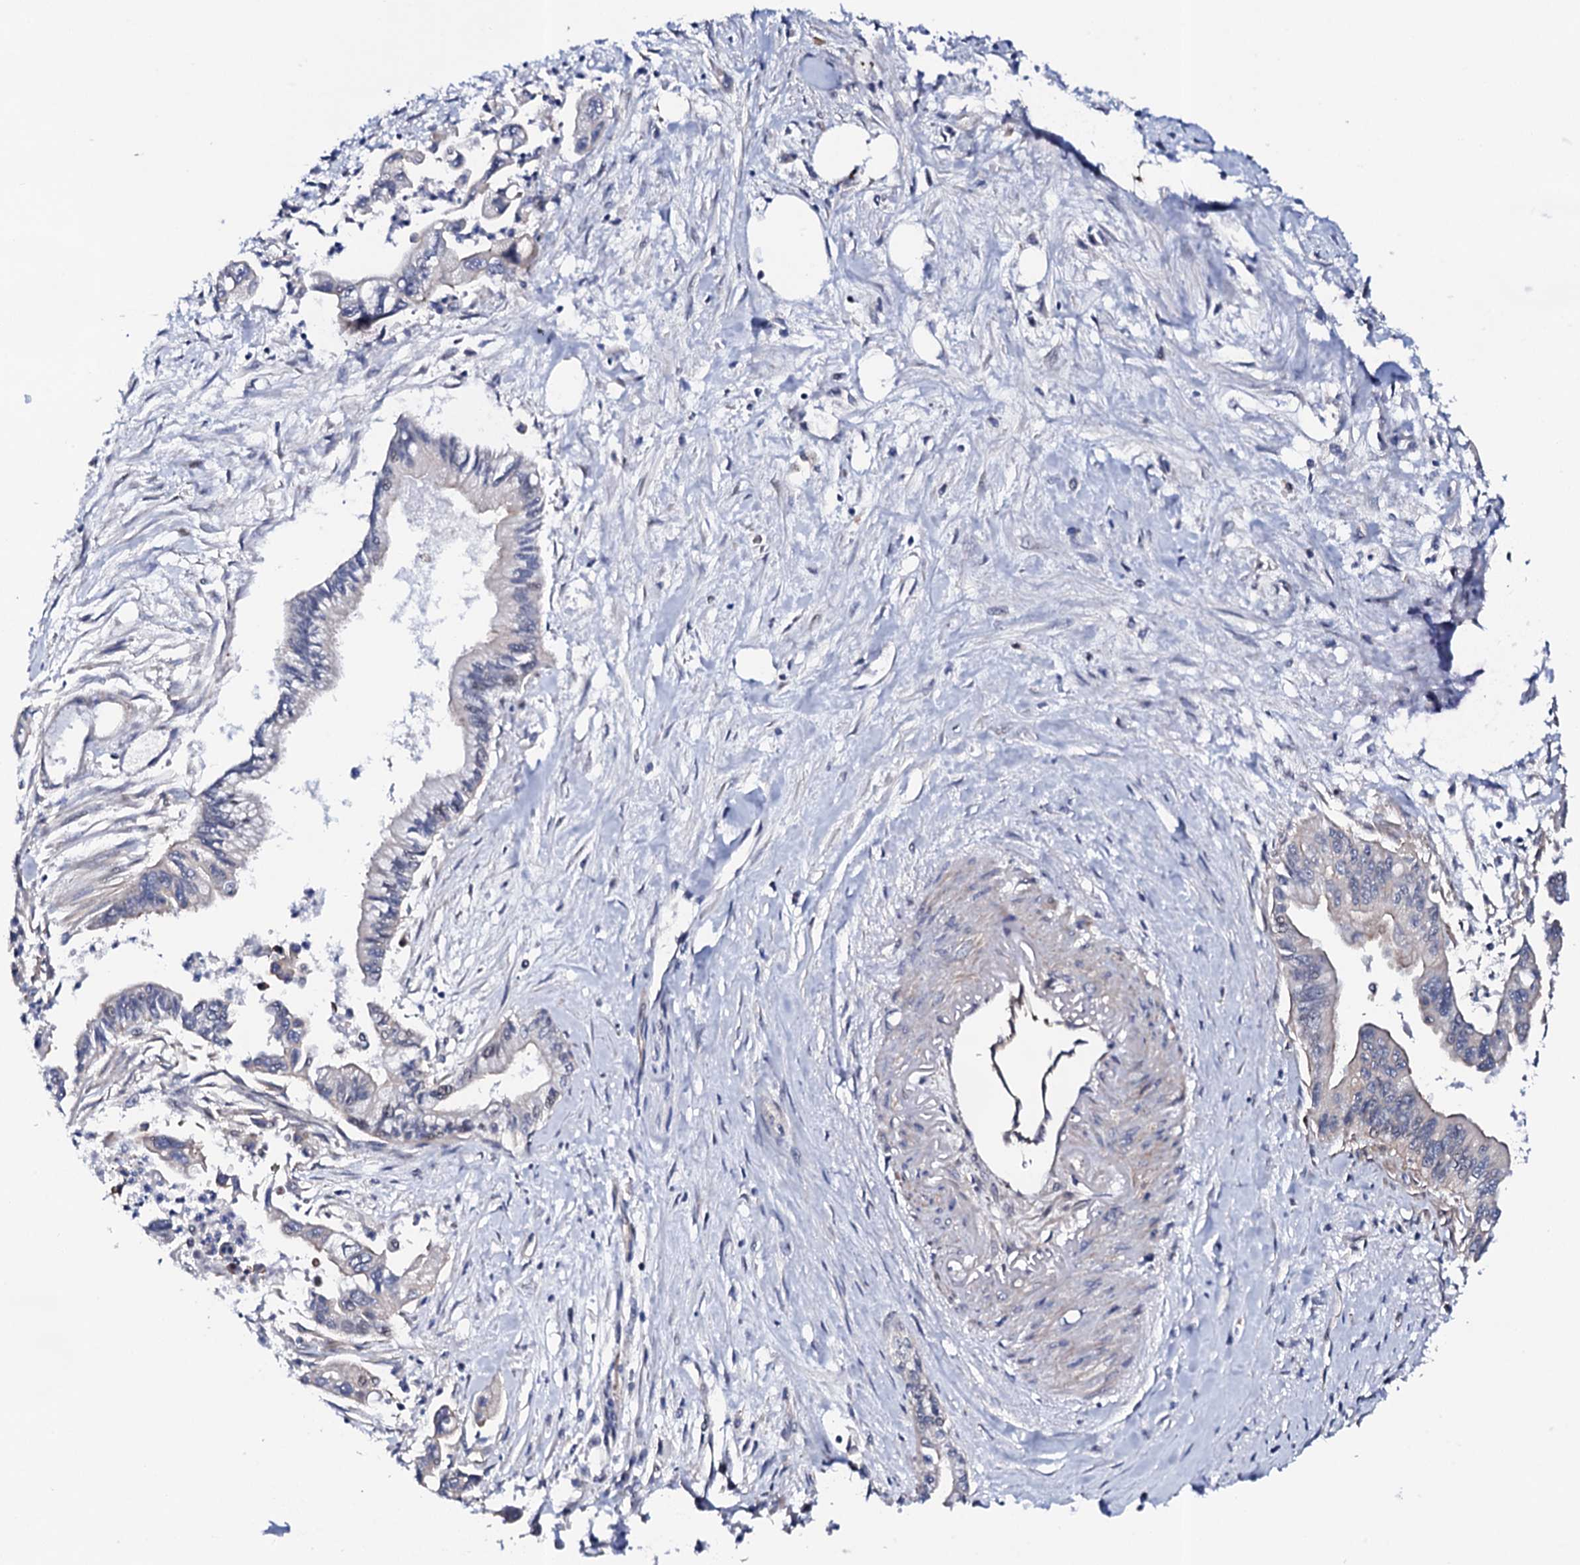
{"staining": {"intensity": "negative", "quantity": "none", "location": "none"}, "tissue": "pancreatic cancer", "cell_type": "Tumor cells", "image_type": "cancer", "snomed": [{"axis": "morphology", "description": "Adenocarcinoma, NOS"}, {"axis": "topography", "description": "Pancreas"}], "caption": "An immunohistochemistry histopathology image of pancreatic adenocarcinoma is shown. There is no staining in tumor cells of pancreatic adenocarcinoma.", "gene": "CIAO2A", "patient": {"sex": "male", "age": 70}}